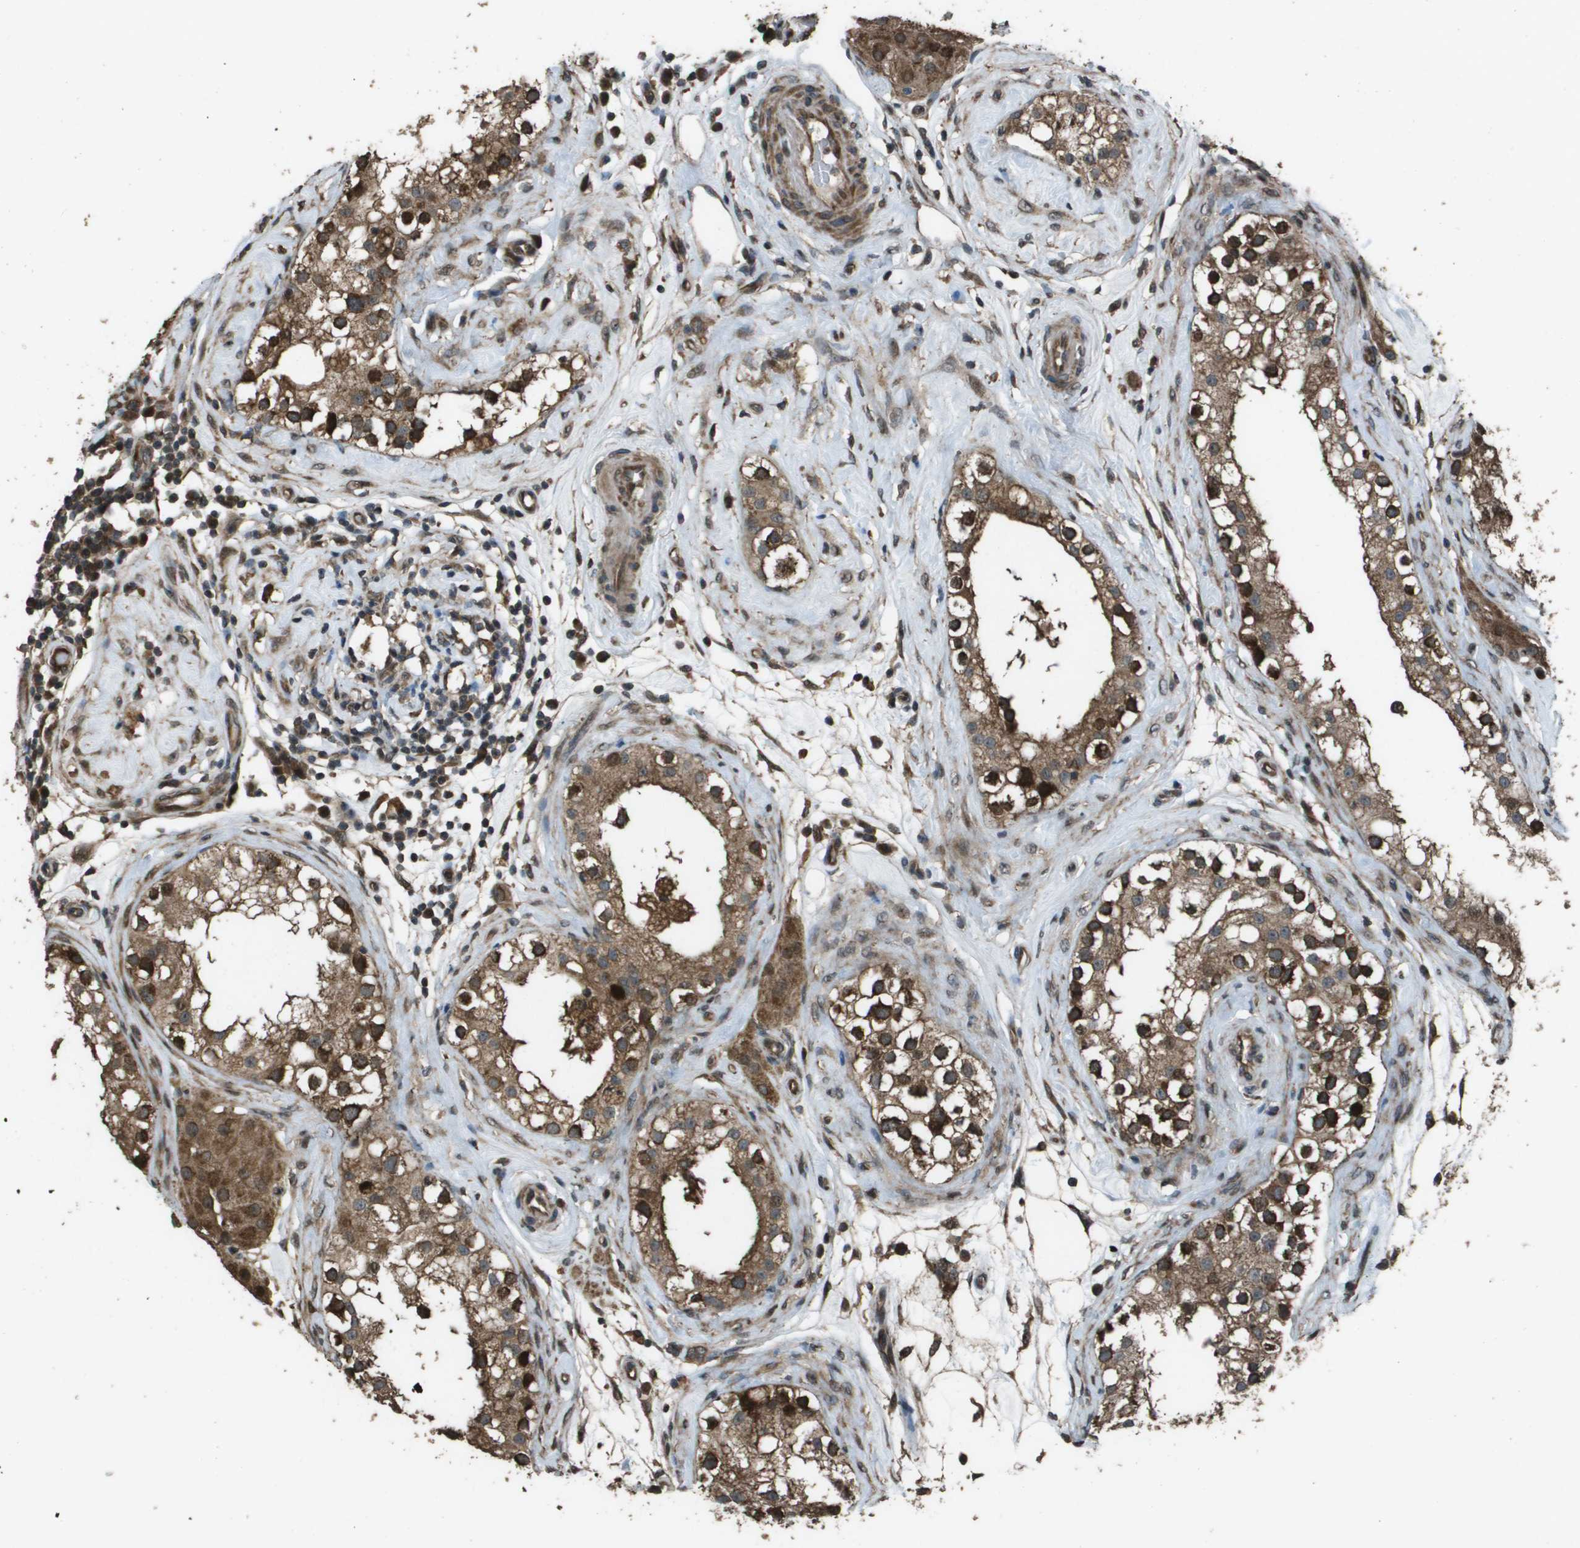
{"staining": {"intensity": "moderate", "quantity": ">75%", "location": "cytoplasmic/membranous"}, "tissue": "epididymis", "cell_type": "Glandular cells", "image_type": "normal", "snomed": [{"axis": "morphology", "description": "Normal tissue, NOS"}, {"axis": "morphology", "description": "Inflammation, NOS"}, {"axis": "topography", "description": "Epididymis"}], "caption": "Immunohistochemical staining of normal epididymis exhibits >75% levels of moderate cytoplasmic/membranous protein positivity in approximately >75% of glandular cells. The protein of interest is shown in brown color, while the nuclei are stained blue.", "gene": "FIG4", "patient": {"sex": "male", "age": 84}}